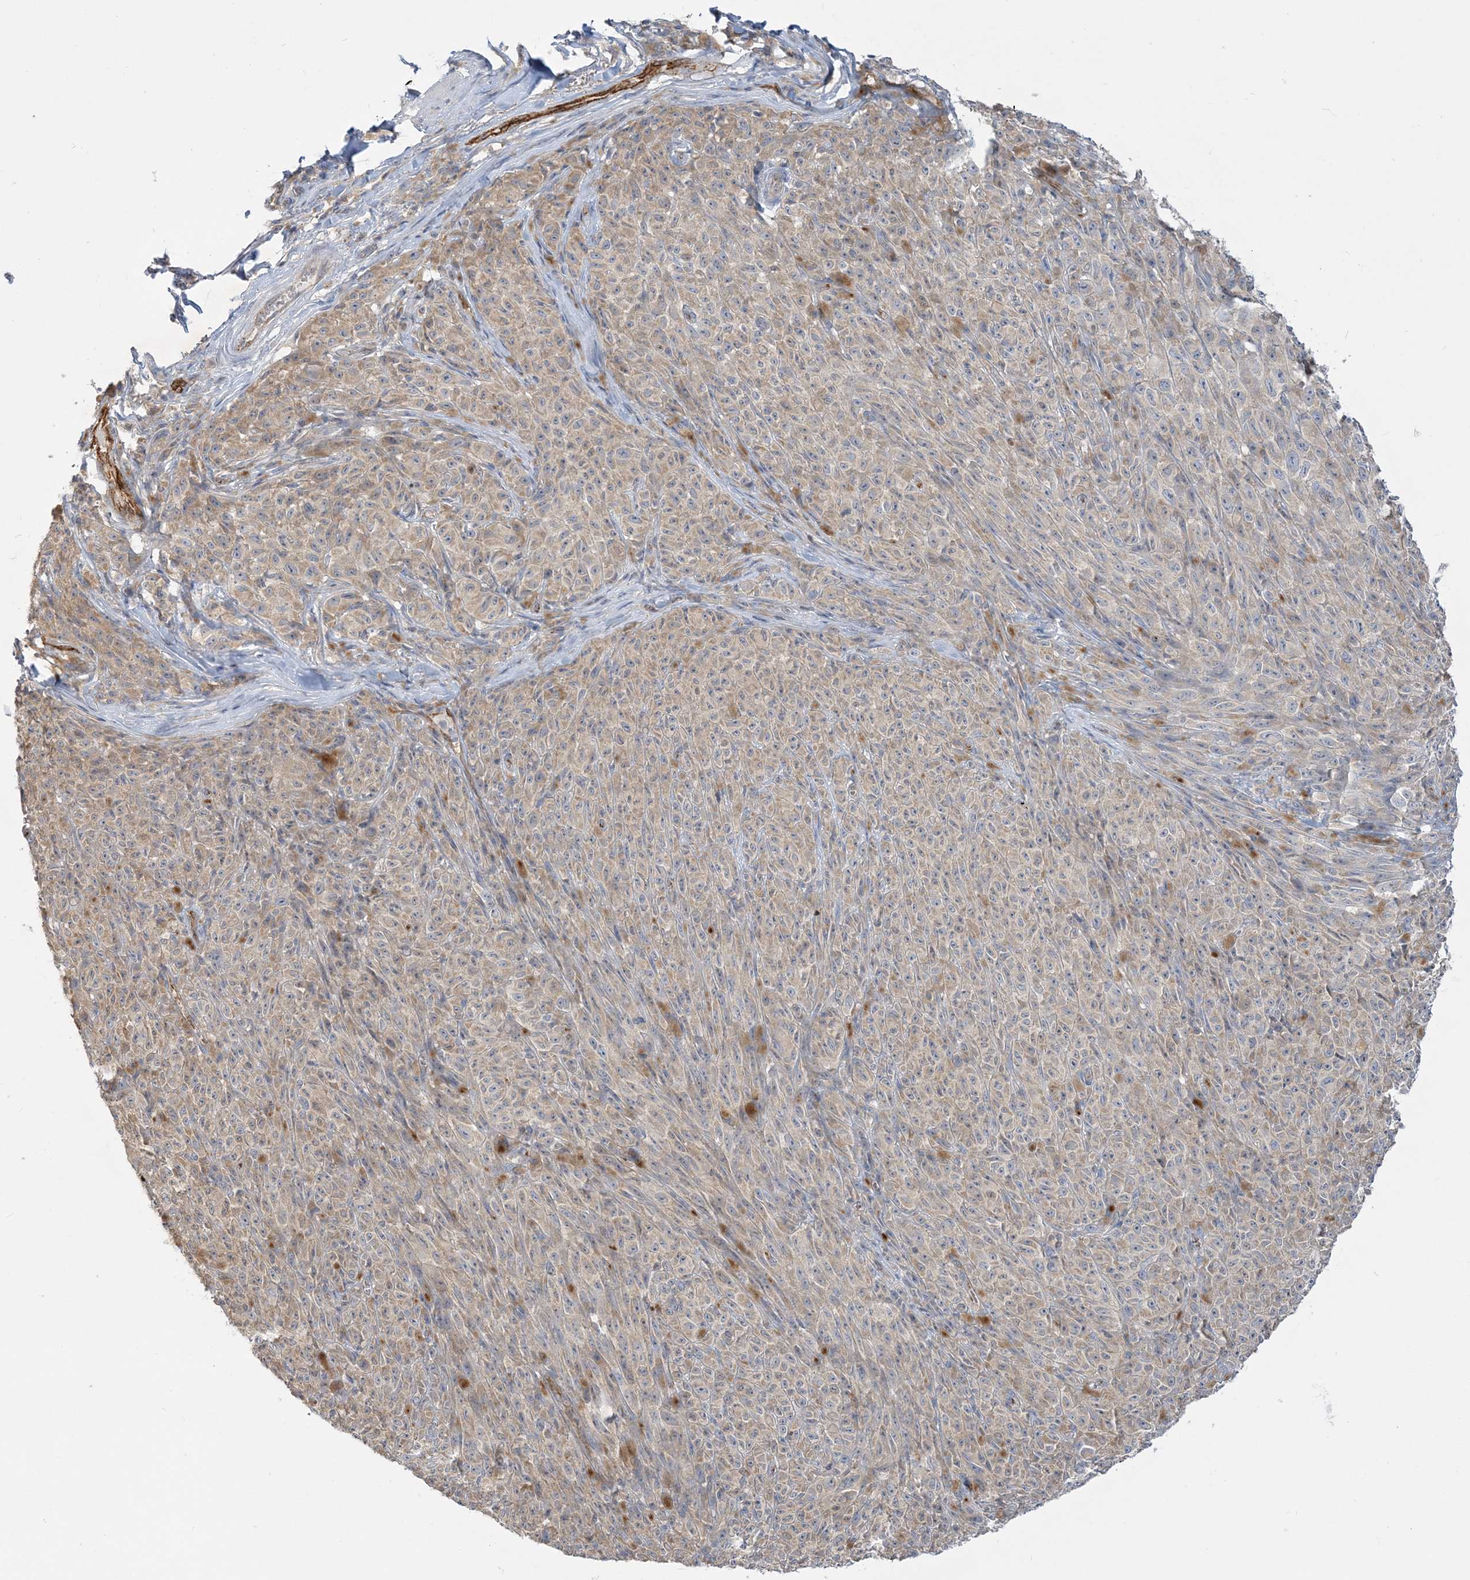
{"staining": {"intensity": "weak", "quantity": ">75%", "location": "cytoplasmic/membranous"}, "tissue": "melanoma", "cell_type": "Tumor cells", "image_type": "cancer", "snomed": [{"axis": "morphology", "description": "Malignant melanoma, NOS"}, {"axis": "topography", "description": "Skin"}], "caption": "The immunohistochemical stain labels weak cytoplasmic/membranous expression in tumor cells of melanoma tissue. (Stains: DAB (3,3'-diaminobenzidine) in brown, nuclei in blue, Microscopy: brightfield microscopy at high magnification).", "gene": "INPP1", "patient": {"sex": "female", "age": 82}}